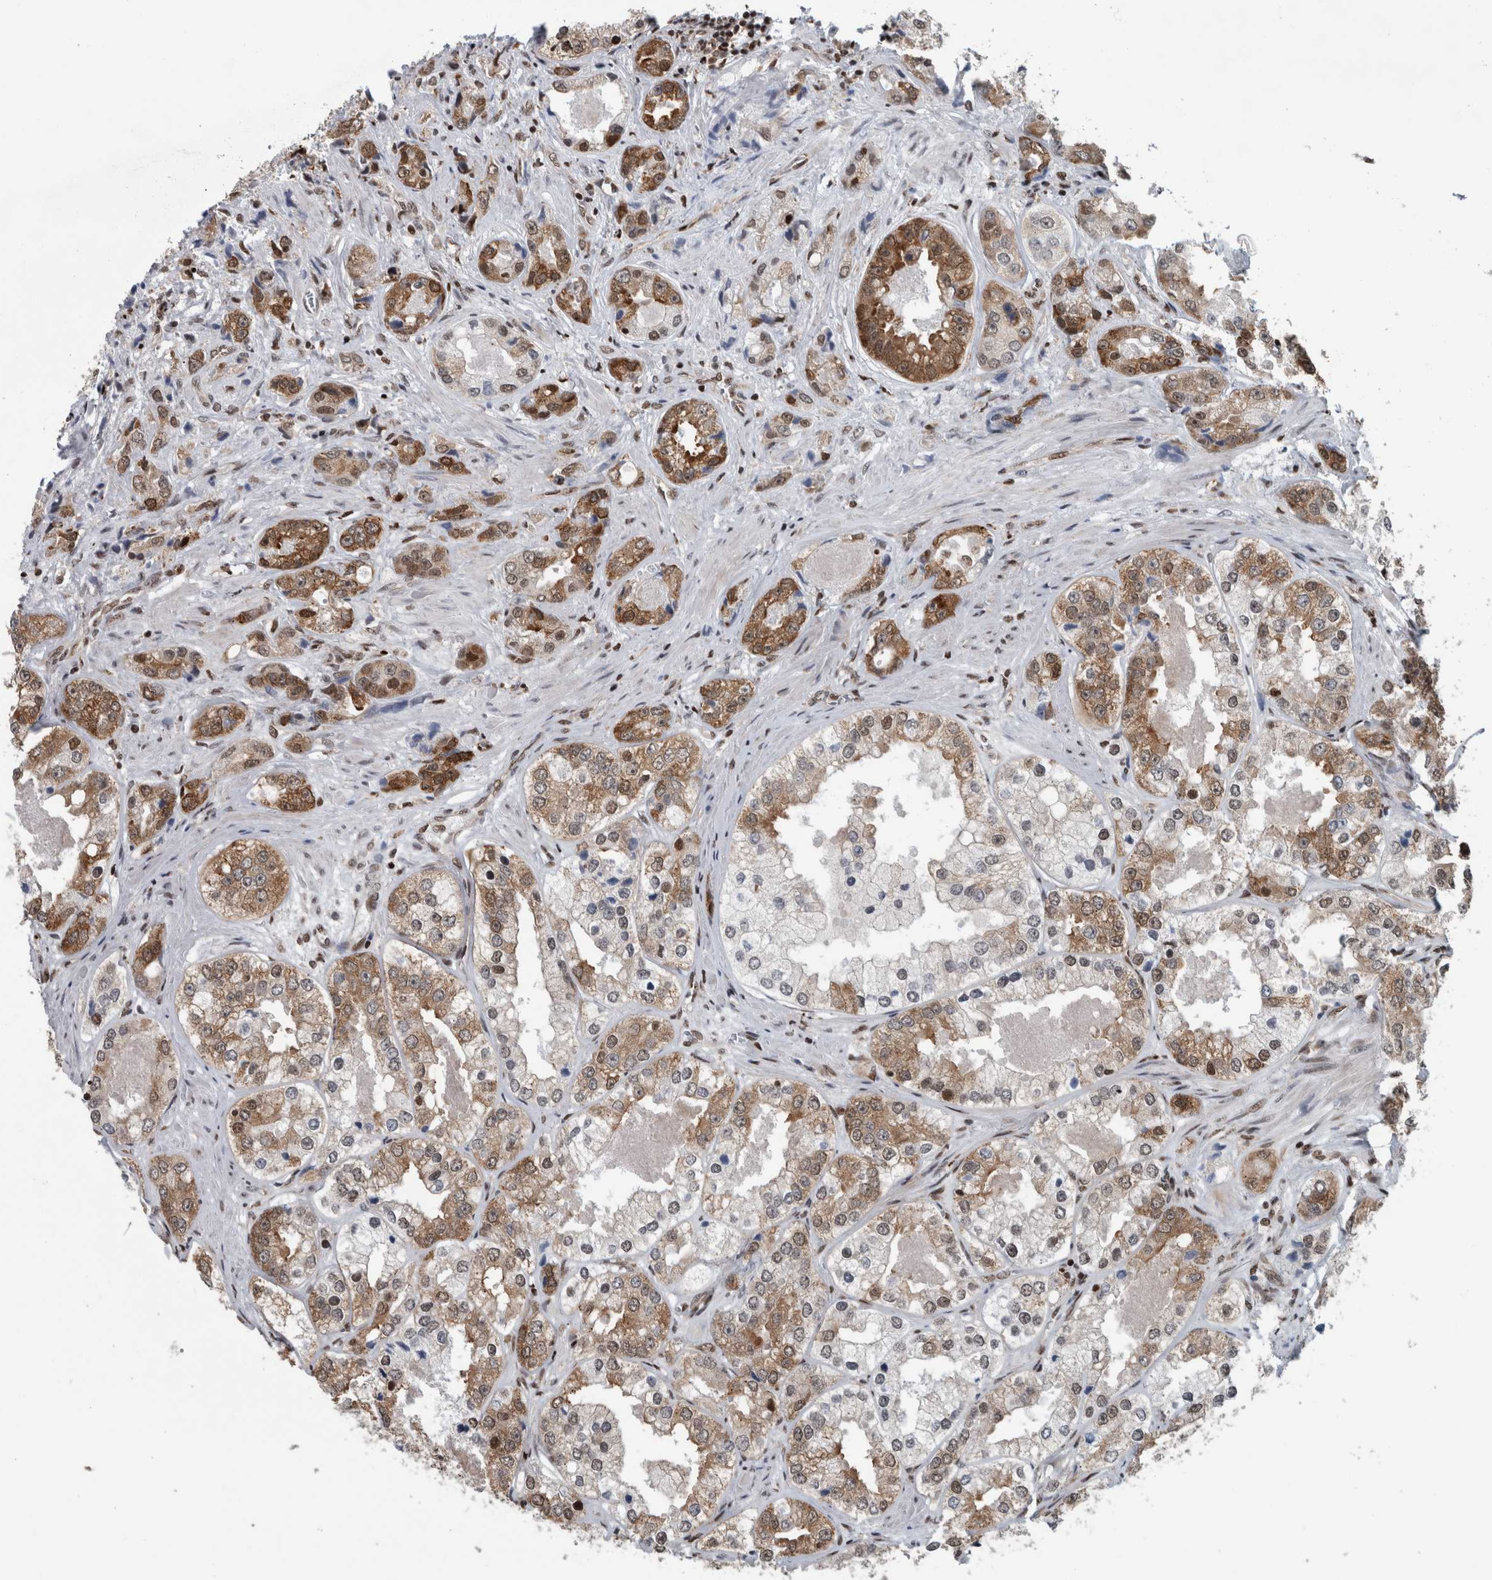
{"staining": {"intensity": "moderate", "quantity": ">75%", "location": "cytoplasmic/membranous"}, "tissue": "prostate cancer", "cell_type": "Tumor cells", "image_type": "cancer", "snomed": [{"axis": "morphology", "description": "Adenocarcinoma, High grade"}, {"axis": "topography", "description": "Prostate"}], "caption": "DAB immunohistochemical staining of human prostate cancer demonstrates moderate cytoplasmic/membranous protein expression in approximately >75% of tumor cells.", "gene": "DNMT3A", "patient": {"sex": "male", "age": 61}}